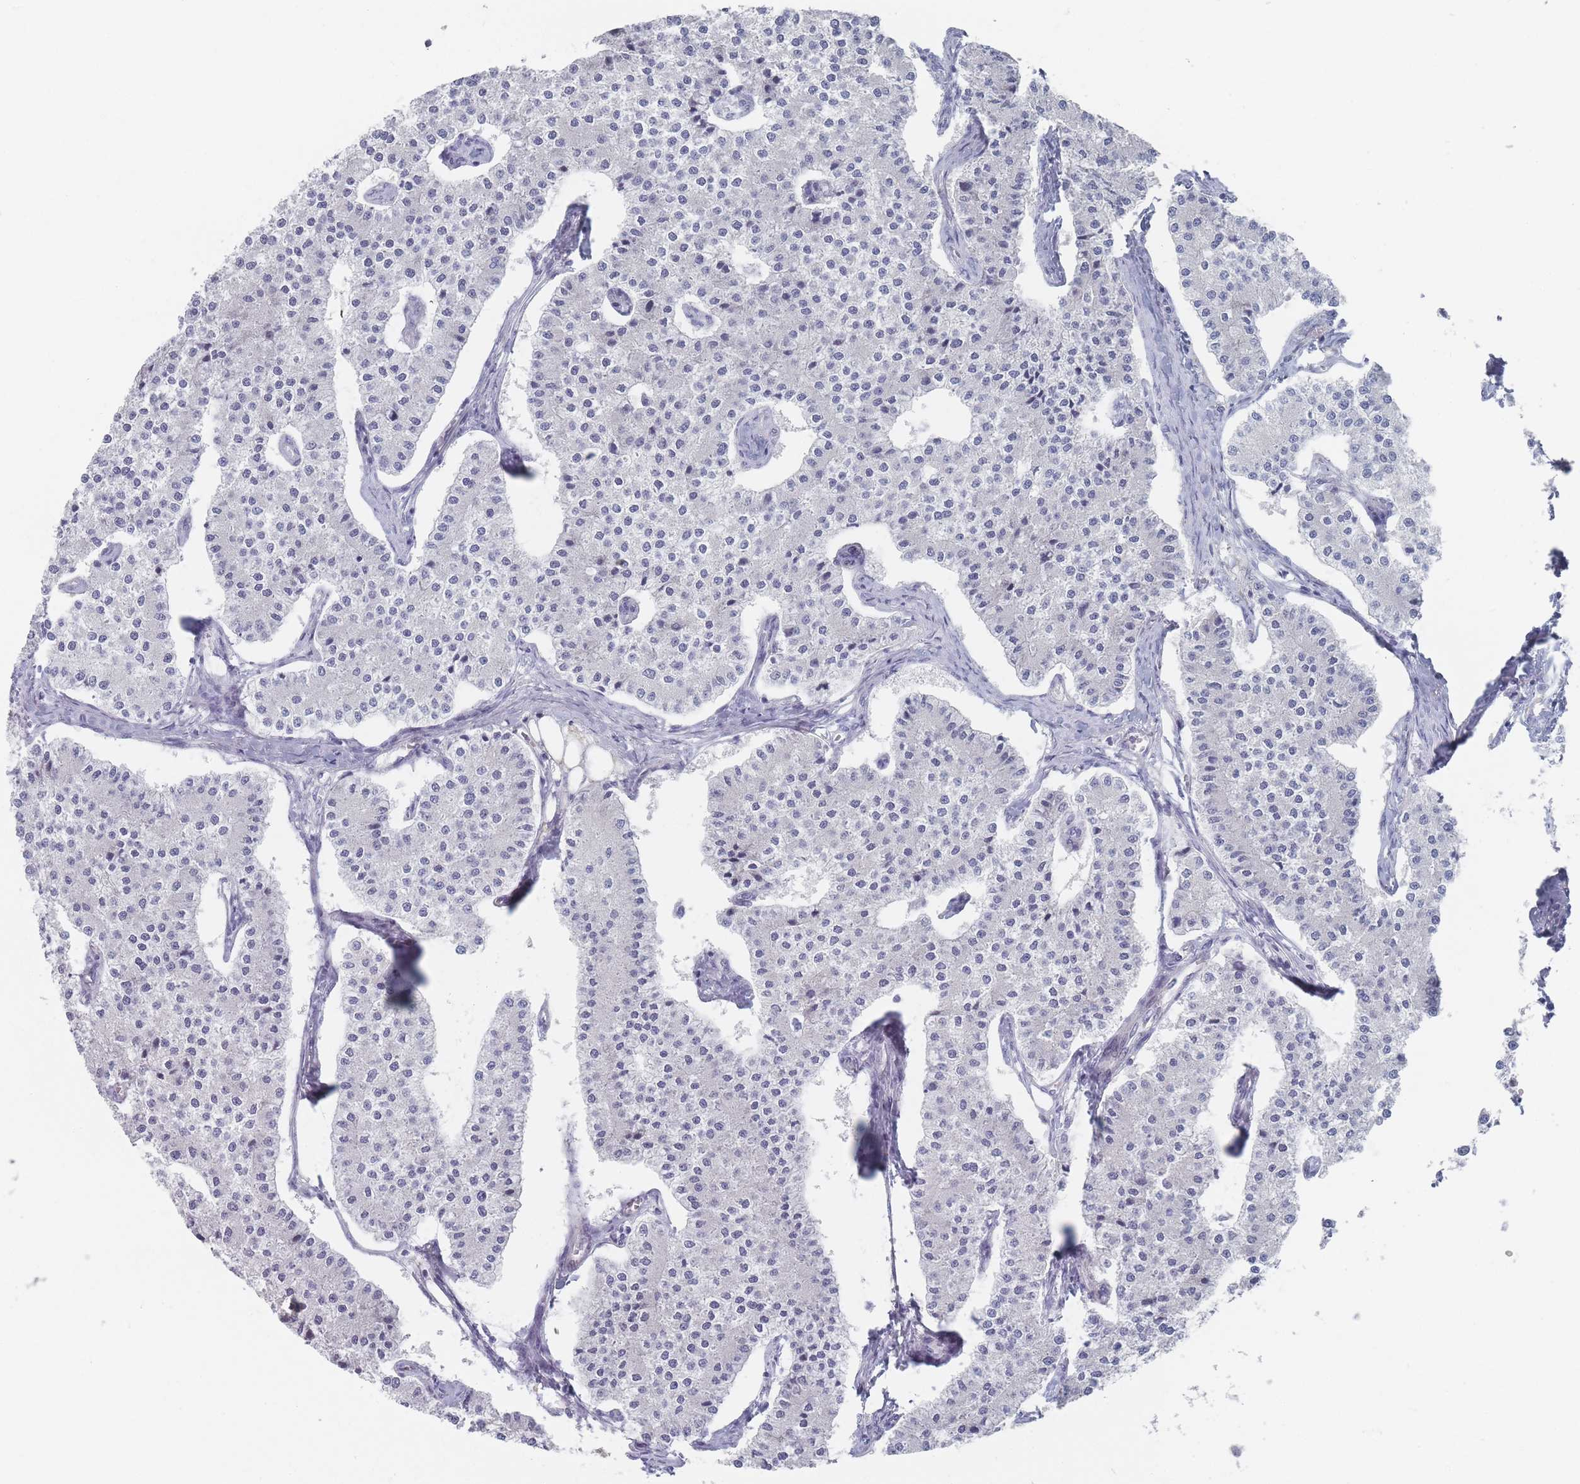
{"staining": {"intensity": "negative", "quantity": "none", "location": "none"}, "tissue": "carcinoid", "cell_type": "Tumor cells", "image_type": "cancer", "snomed": [{"axis": "morphology", "description": "Carcinoid, malignant, NOS"}, {"axis": "topography", "description": "Colon"}], "caption": "Immunohistochemistry image of neoplastic tissue: carcinoid stained with DAB demonstrates no significant protein positivity in tumor cells. Brightfield microscopy of IHC stained with DAB (brown) and hematoxylin (blue), captured at high magnification.", "gene": "RNF8", "patient": {"sex": "female", "age": 52}}